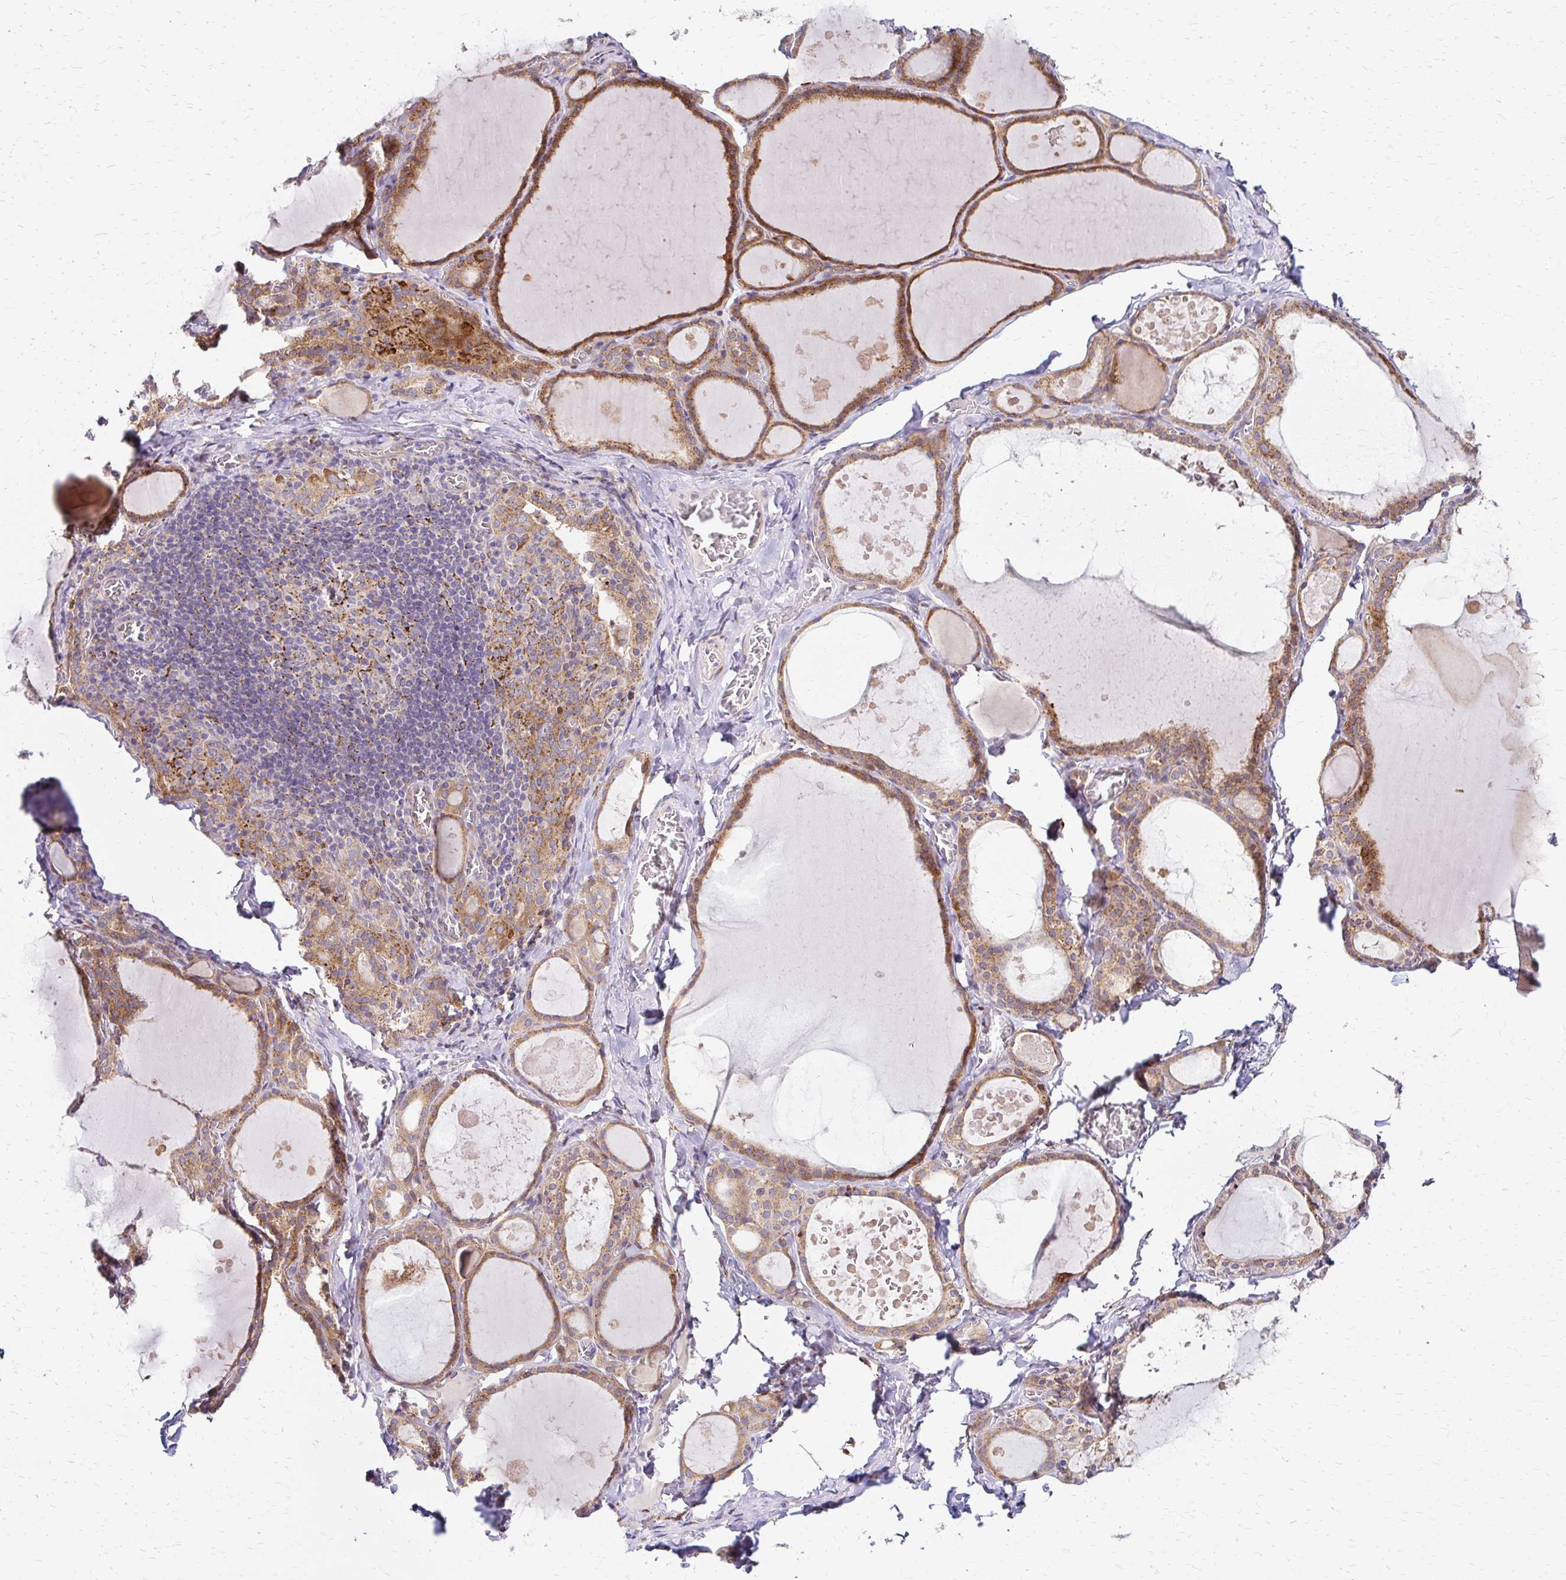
{"staining": {"intensity": "moderate", "quantity": ">75%", "location": "cytoplasmic/membranous"}, "tissue": "thyroid gland", "cell_type": "Glandular cells", "image_type": "normal", "snomed": [{"axis": "morphology", "description": "Normal tissue, NOS"}, {"axis": "topography", "description": "Thyroid gland"}], "caption": "Glandular cells demonstrate medium levels of moderate cytoplasmic/membranous expression in about >75% of cells in normal thyroid gland. (IHC, brightfield microscopy, high magnification).", "gene": "IDUA", "patient": {"sex": "male", "age": 56}}